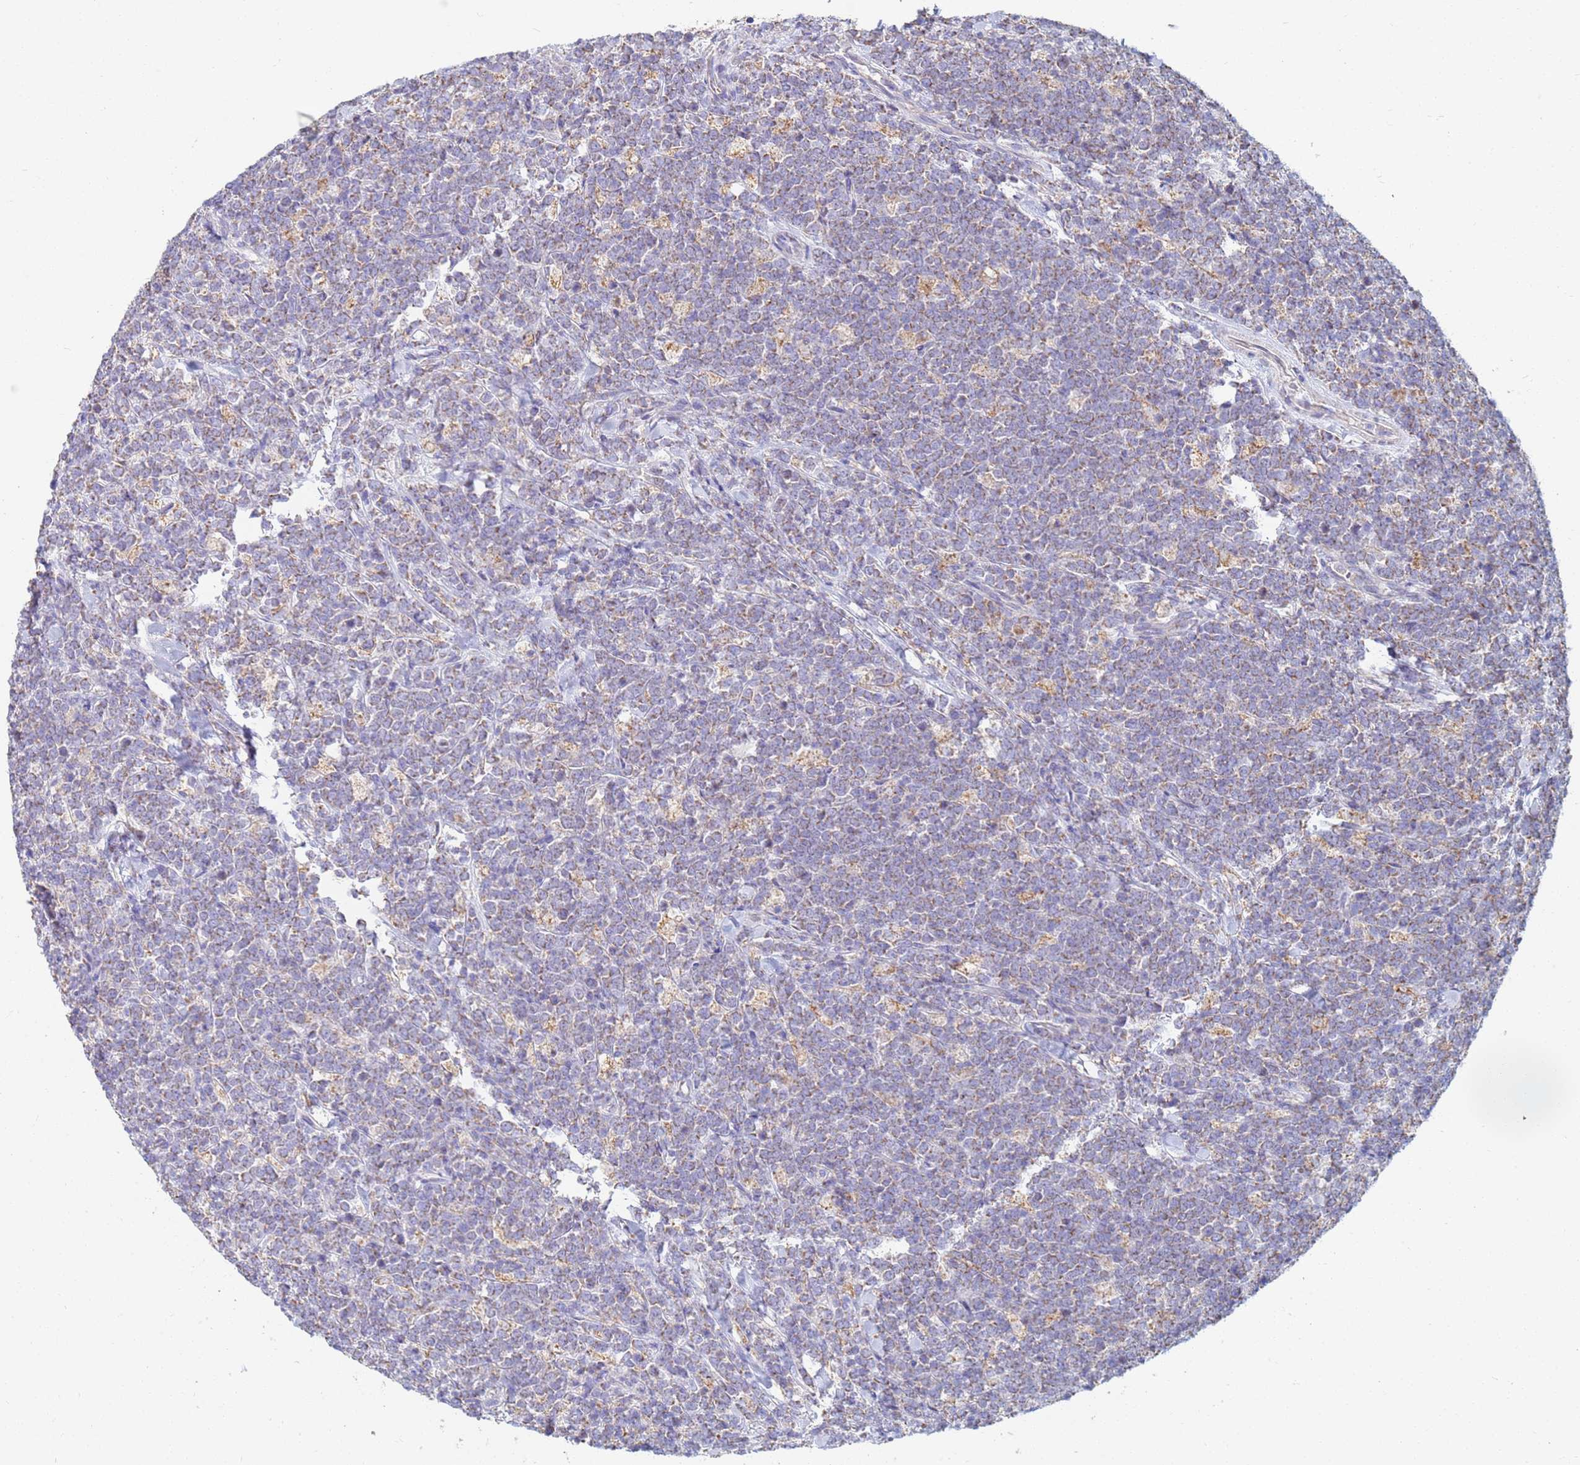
{"staining": {"intensity": "weak", "quantity": "25%-75%", "location": "cytoplasmic/membranous"}, "tissue": "lymphoma", "cell_type": "Tumor cells", "image_type": "cancer", "snomed": [{"axis": "morphology", "description": "Malignant lymphoma, non-Hodgkin's type, High grade"}, {"axis": "topography", "description": "Small intestine"}], "caption": "Immunohistochemistry (IHC) staining of lymphoma, which exhibits low levels of weak cytoplasmic/membranous positivity in about 25%-75% of tumor cells indicating weak cytoplasmic/membranous protein staining. The staining was performed using DAB (3,3'-diaminobenzidine) (brown) for protein detection and nuclei were counterstained in hematoxylin (blue).", "gene": "UQCRH", "patient": {"sex": "male", "age": 8}}